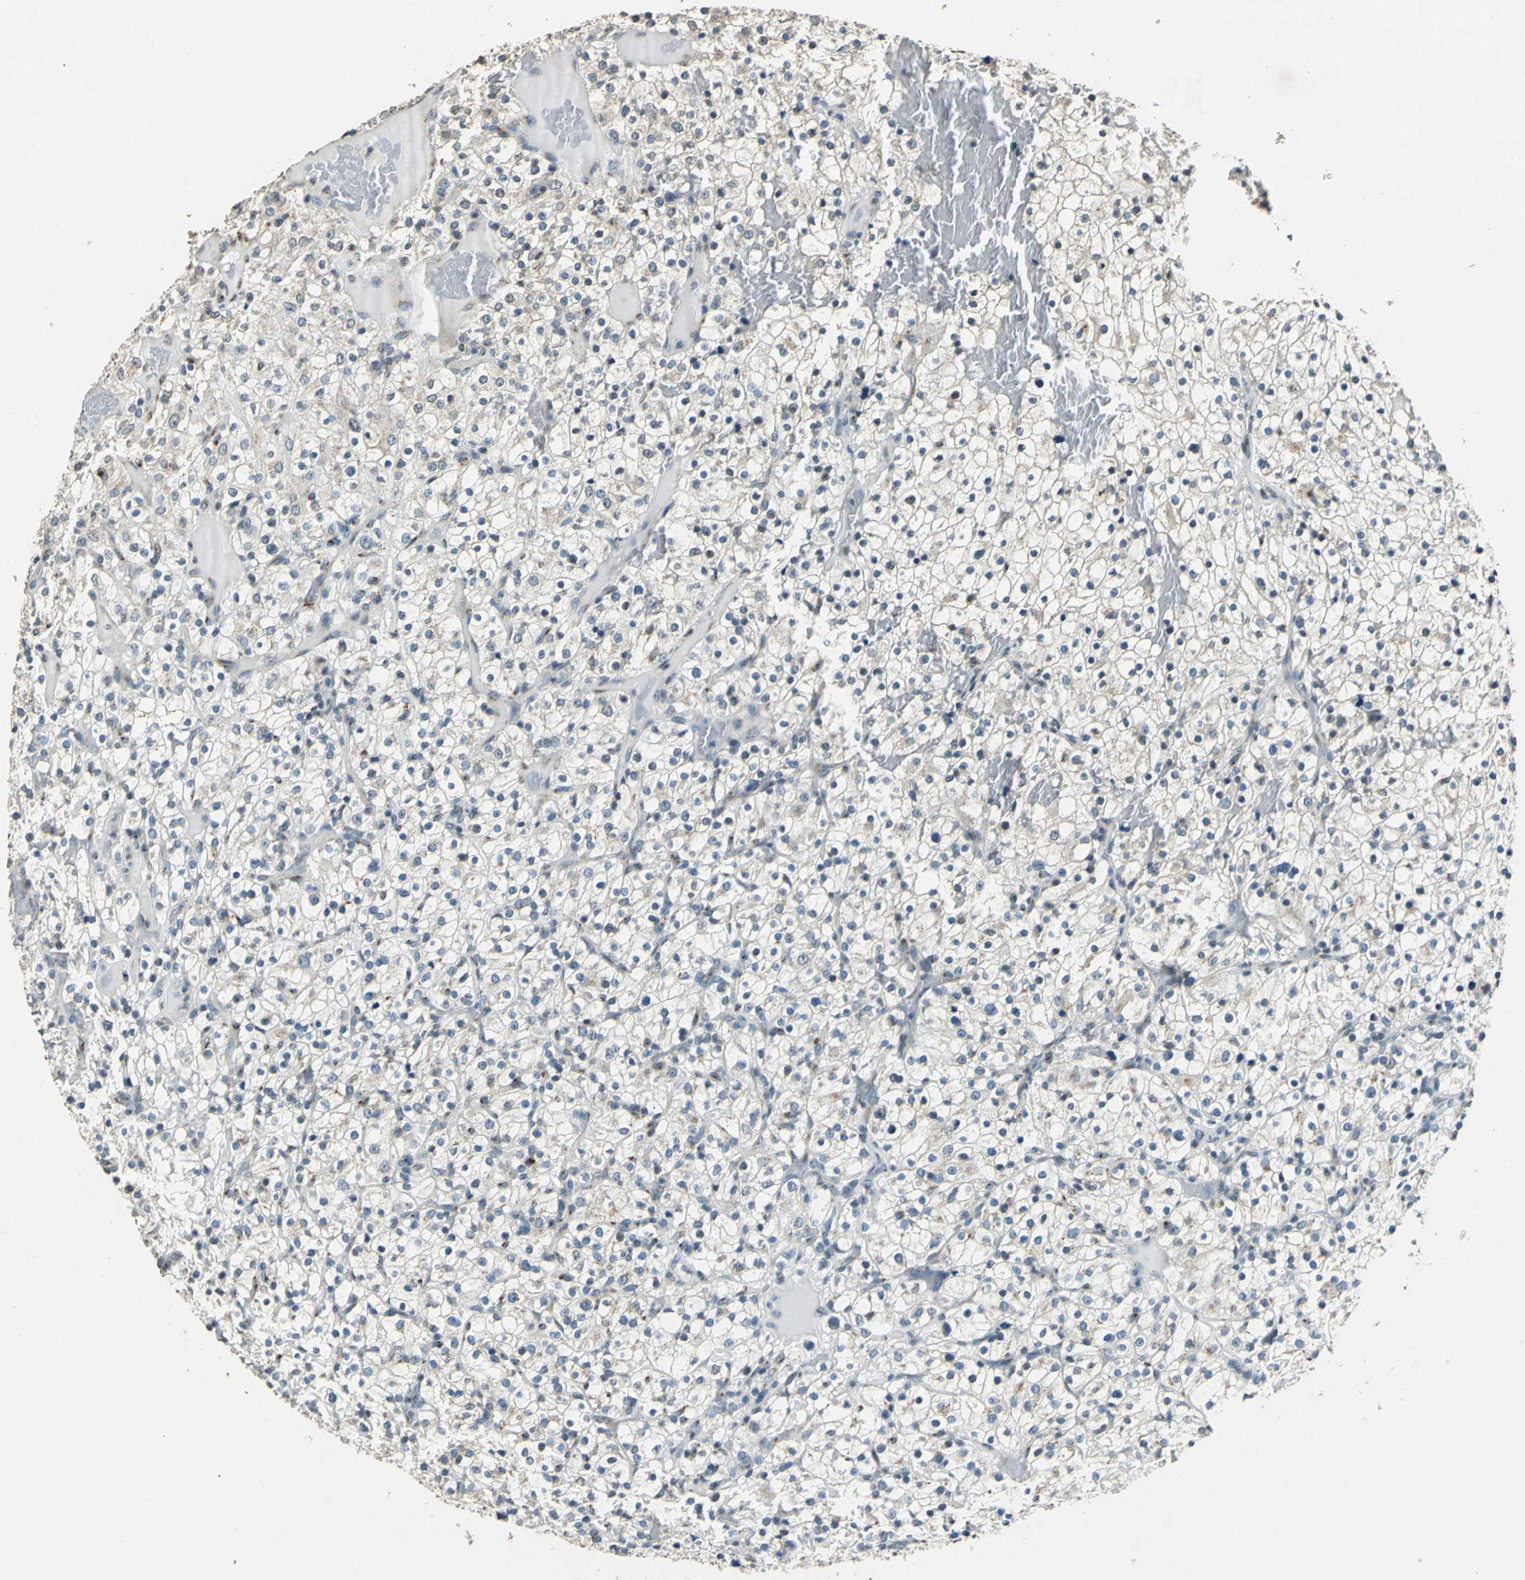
{"staining": {"intensity": "negative", "quantity": "none", "location": "none"}, "tissue": "renal cancer", "cell_type": "Tumor cells", "image_type": "cancer", "snomed": [{"axis": "morphology", "description": "Normal tissue, NOS"}, {"axis": "morphology", "description": "Adenocarcinoma, NOS"}, {"axis": "topography", "description": "Kidney"}], "caption": "IHC micrograph of renal adenocarcinoma stained for a protein (brown), which exhibits no staining in tumor cells. (Stains: DAB immunohistochemistry with hematoxylin counter stain, Microscopy: brightfield microscopy at high magnification).", "gene": "TMEM115", "patient": {"sex": "female", "age": 72}}